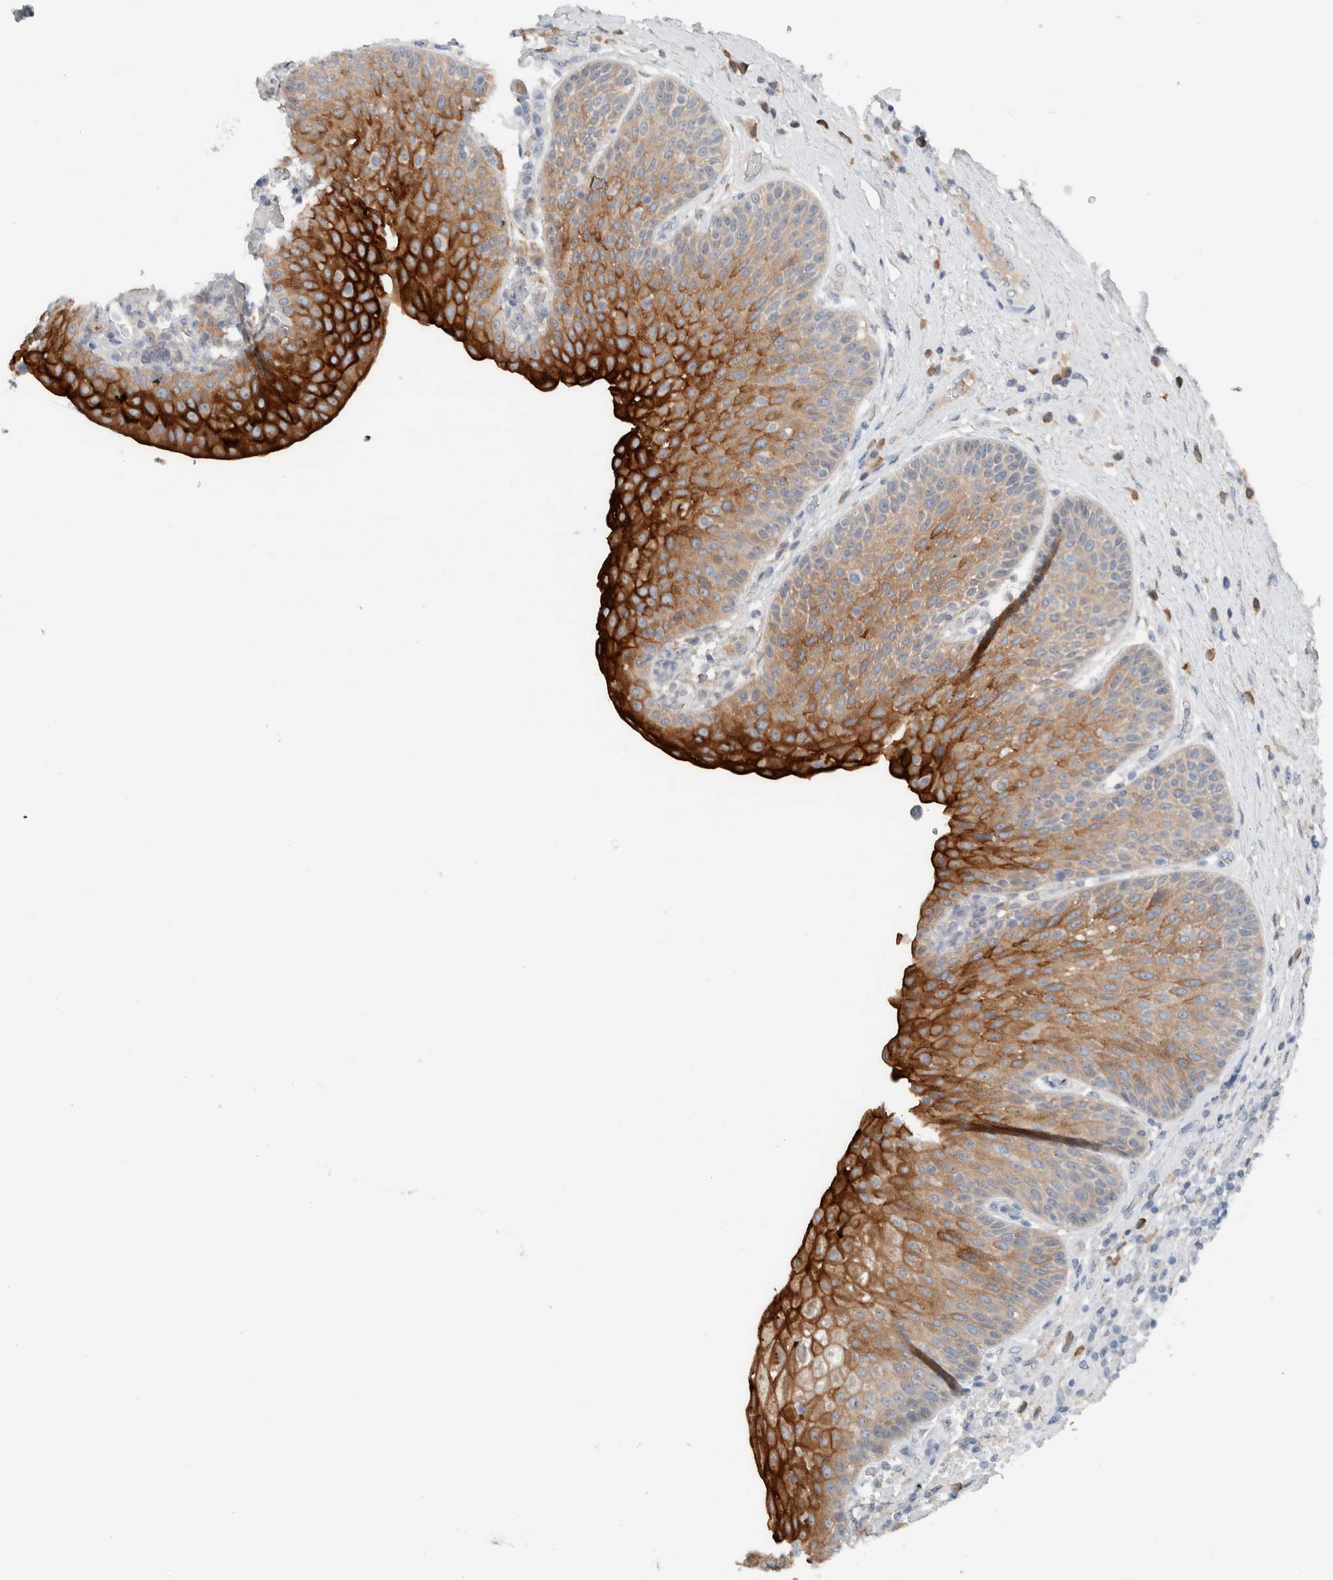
{"staining": {"intensity": "strong", "quantity": "25%-75%", "location": "cytoplasmic/membranous"}, "tissue": "urinary bladder", "cell_type": "Urothelial cells", "image_type": "normal", "snomed": [{"axis": "morphology", "description": "Normal tissue, NOS"}, {"axis": "topography", "description": "Urinary bladder"}], "caption": "Immunohistochemistry (IHC) image of normal urinary bladder: urinary bladder stained using immunohistochemistry demonstrates high levels of strong protein expression localized specifically in the cytoplasmic/membranous of urothelial cells, appearing as a cytoplasmic/membranous brown color.", "gene": "DUOX1", "patient": {"sex": "female", "age": 62}}